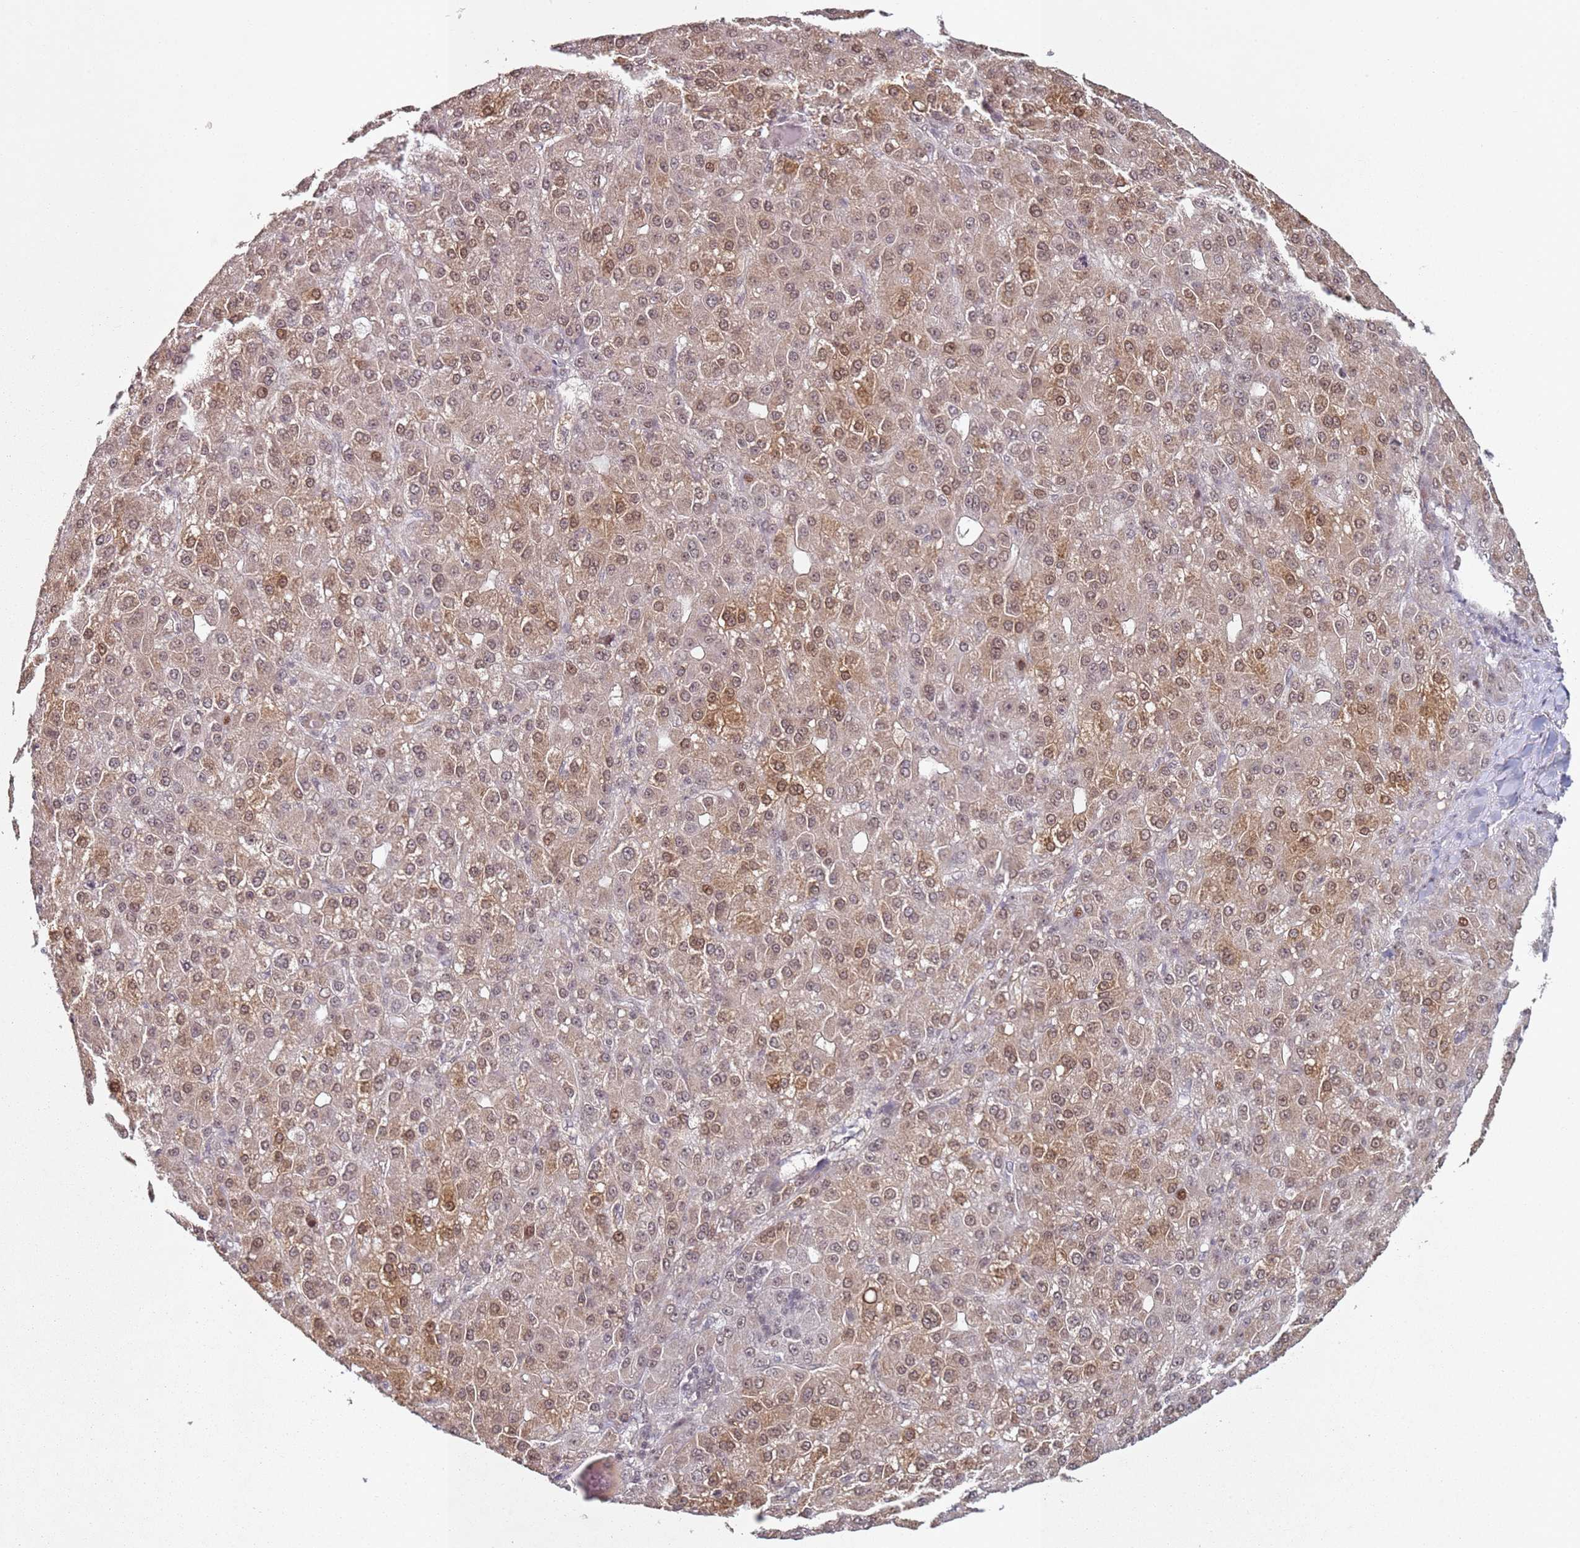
{"staining": {"intensity": "moderate", "quantity": ">75%", "location": "cytoplasmic/membranous,nuclear"}, "tissue": "liver cancer", "cell_type": "Tumor cells", "image_type": "cancer", "snomed": [{"axis": "morphology", "description": "Carcinoma, Hepatocellular, NOS"}, {"axis": "topography", "description": "Liver"}], "caption": "A medium amount of moderate cytoplasmic/membranous and nuclear positivity is identified in approximately >75% of tumor cells in hepatocellular carcinoma (liver) tissue.", "gene": "ATF6B", "patient": {"sex": "male", "age": 67}}